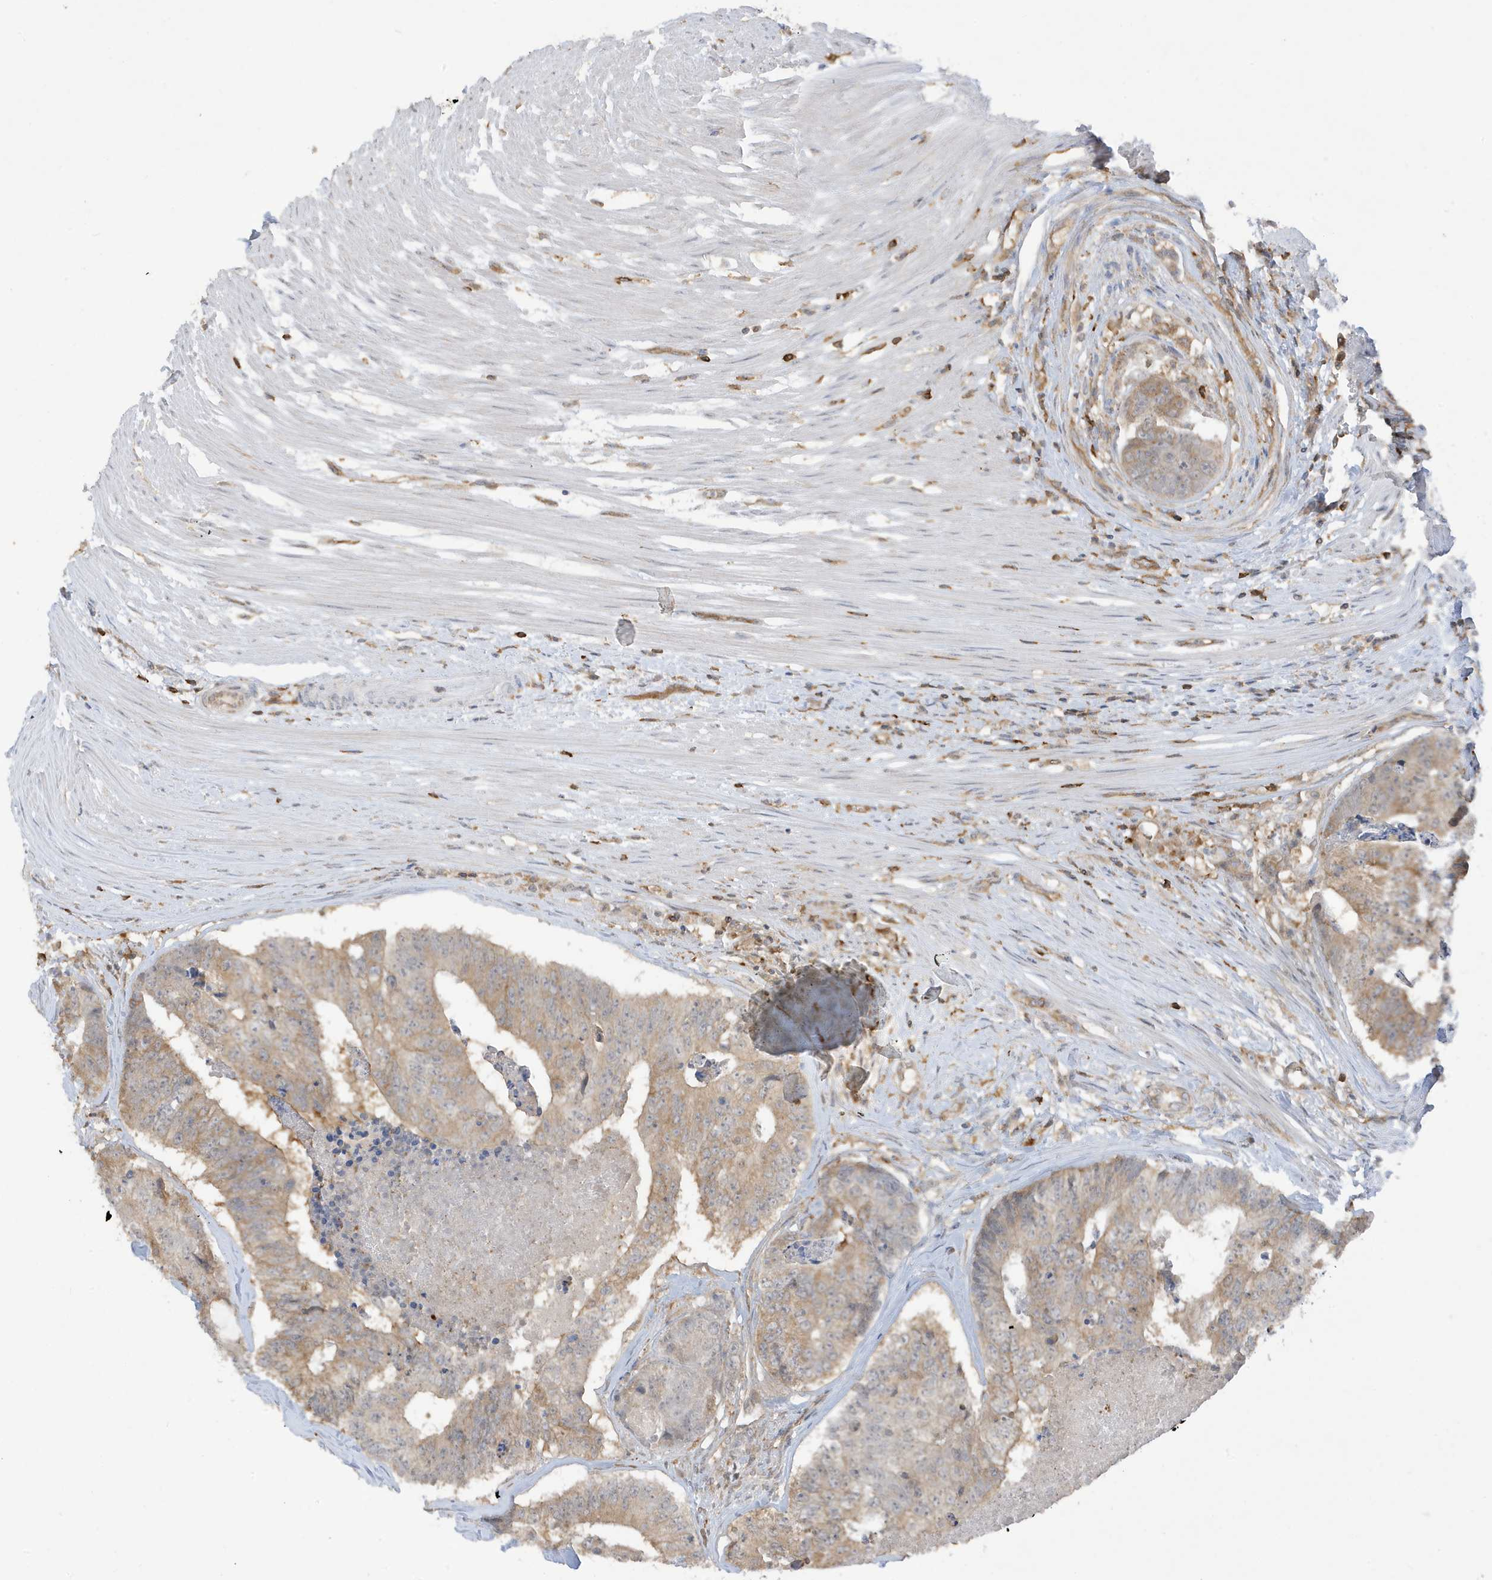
{"staining": {"intensity": "weak", "quantity": ">75%", "location": "cytoplasmic/membranous"}, "tissue": "colorectal cancer", "cell_type": "Tumor cells", "image_type": "cancer", "snomed": [{"axis": "morphology", "description": "Adenocarcinoma, NOS"}, {"axis": "topography", "description": "Colon"}], "caption": "Immunohistochemical staining of adenocarcinoma (colorectal) reveals low levels of weak cytoplasmic/membranous protein staining in approximately >75% of tumor cells.", "gene": "PHACTR2", "patient": {"sex": "female", "age": 67}}